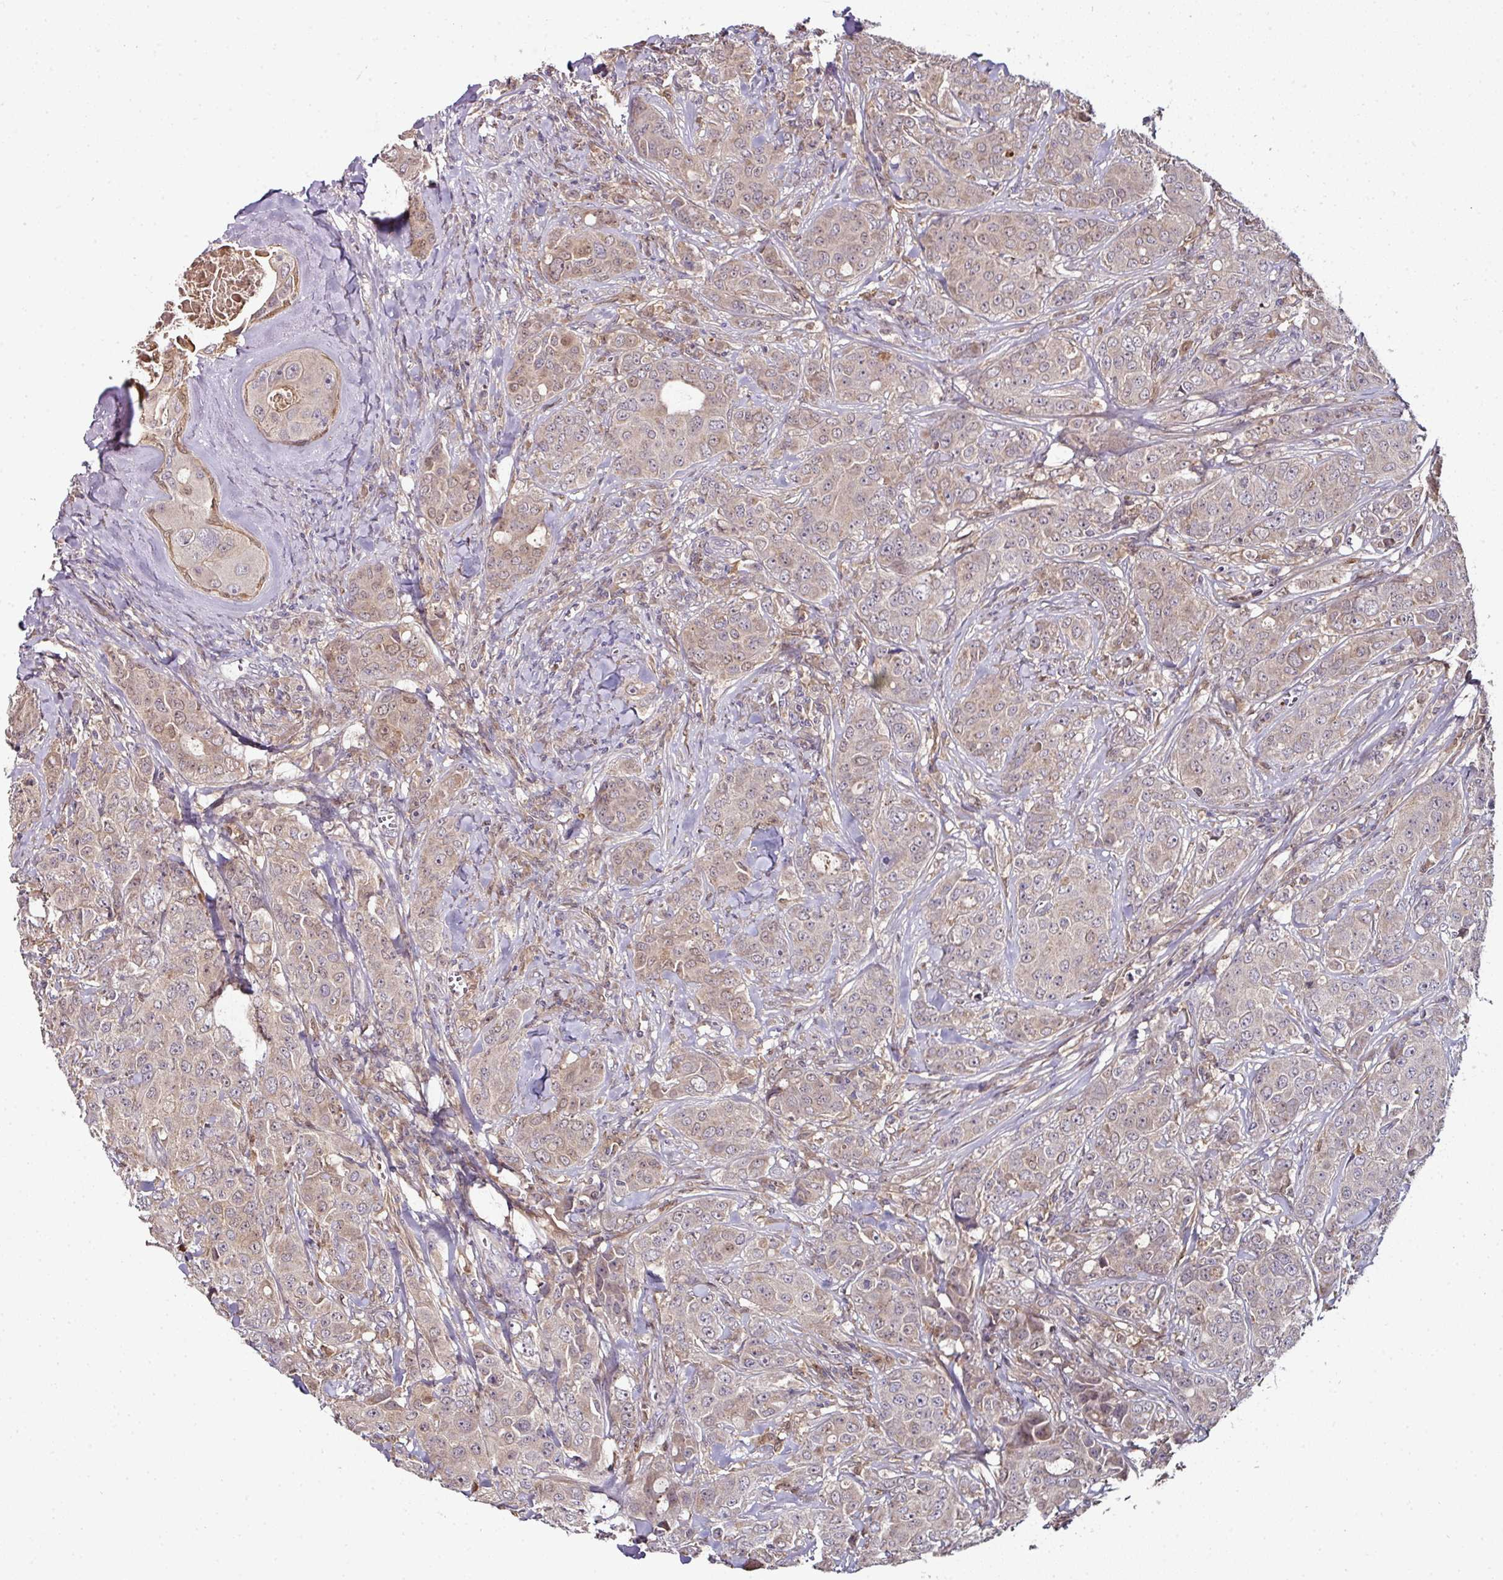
{"staining": {"intensity": "weak", "quantity": ">75%", "location": "cytoplasmic/membranous"}, "tissue": "breast cancer", "cell_type": "Tumor cells", "image_type": "cancer", "snomed": [{"axis": "morphology", "description": "Duct carcinoma"}, {"axis": "topography", "description": "Breast"}], "caption": "Immunohistochemistry image of neoplastic tissue: human breast intraductal carcinoma stained using IHC exhibits low levels of weak protein expression localized specifically in the cytoplasmic/membranous of tumor cells, appearing as a cytoplasmic/membranous brown color.", "gene": "CTDSP2", "patient": {"sex": "female", "age": 43}}